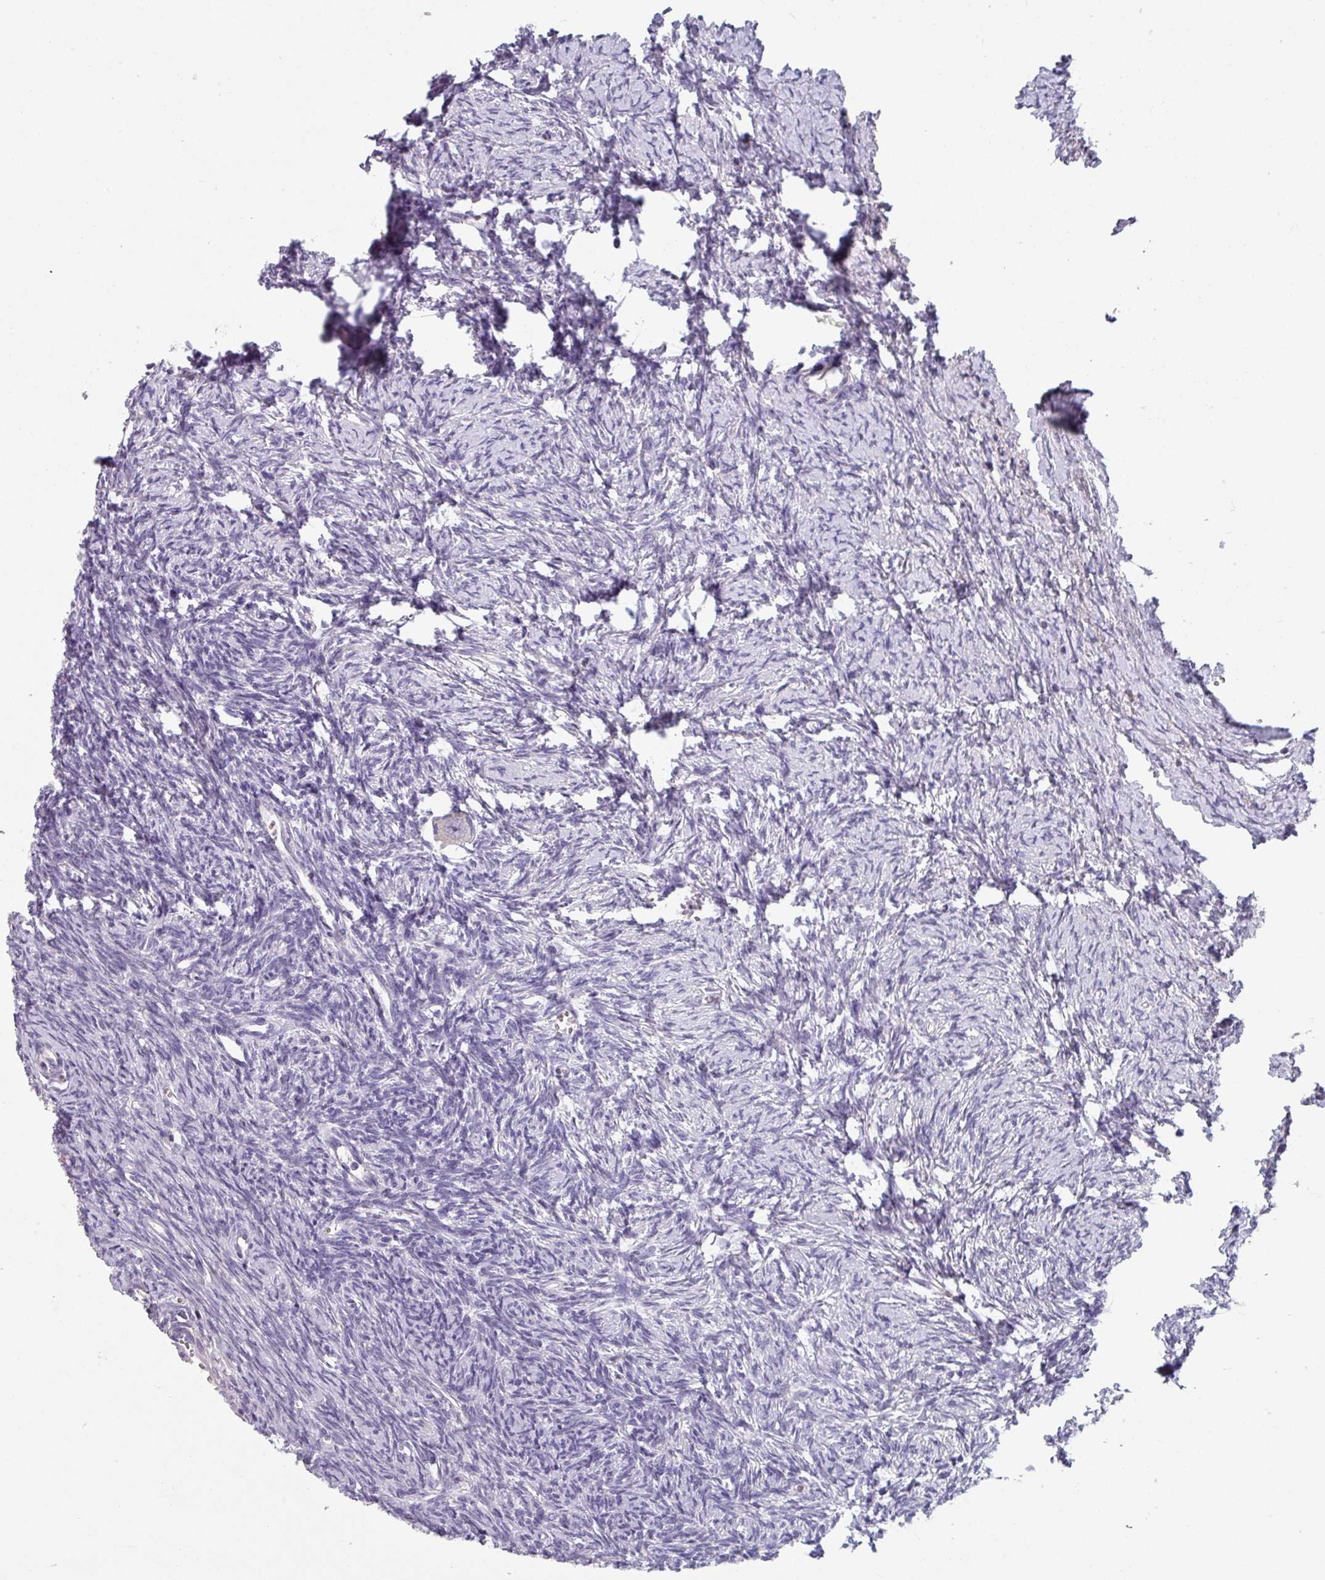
{"staining": {"intensity": "negative", "quantity": "none", "location": "none"}, "tissue": "ovary", "cell_type": "Follicle cells", "image_type": "normal", "snomed": [{"axis": "morphology", "description": "Normal tissue, NOS"}, {"axis": "topography", "description": "Ovary"}], "caption": "Unremarkable ovary was stained to show a protein in brown. There is no significant positivity in follicle cells. (DAB (3,3'-diaminobenzidine) immunohistochemistry (IHC), high magnification).", "gene": "TMEM132A", "patient": {"sex": "female", "age": 39}}